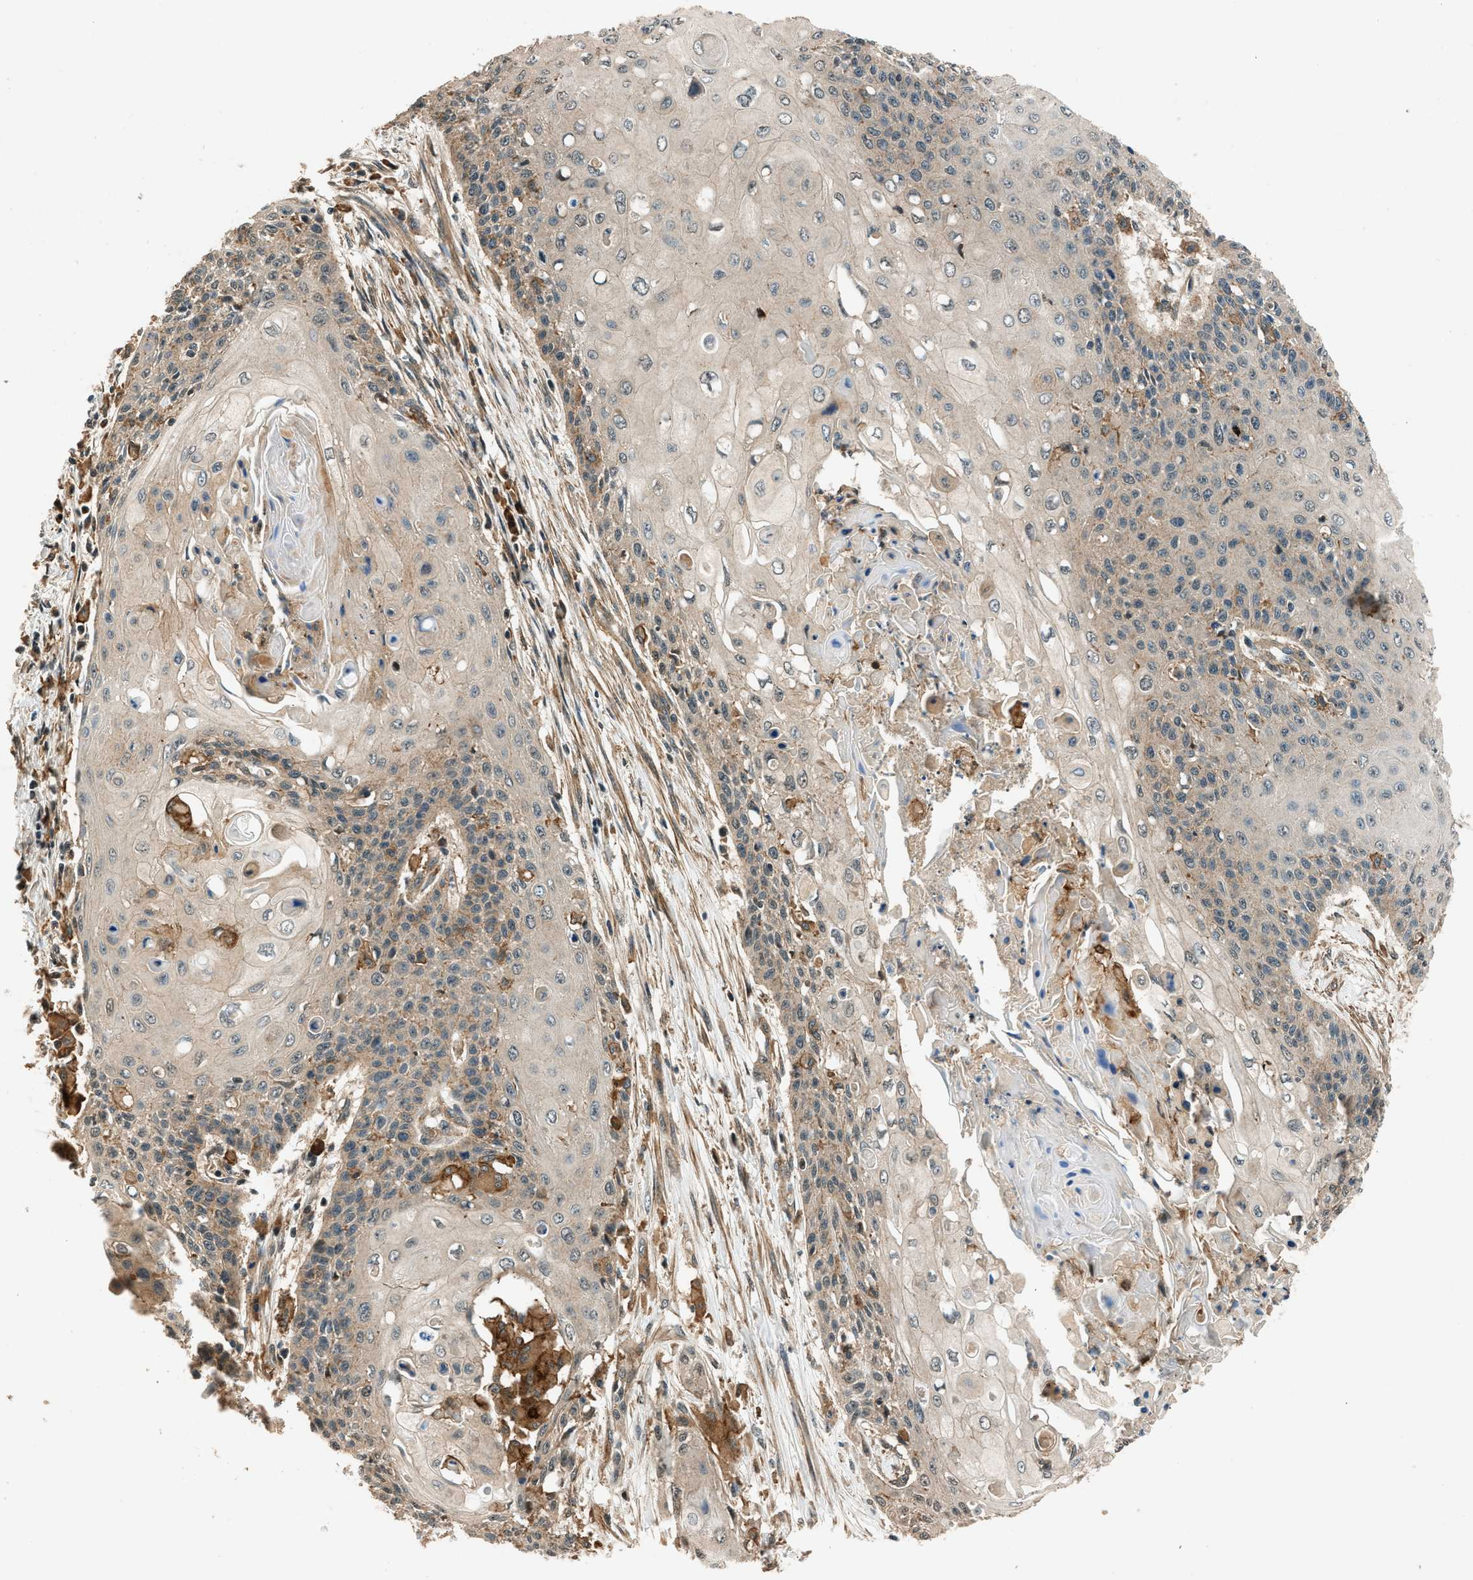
{"staining": {"intensity": "weak", "quantity": "<25%", "location": "cytoplasmic/membranous"}, "tissue": "cervical cancer", "cell_type": "Tumor cells", "image_type": "cancer", "snomed": [{"axis": "morphology", "description": "Squamous cell carcinoma, NOS"}, {"axis": "topography", "description": "Cervix"}], "caption": "The histopathology image reveals no significant positivity in tumor cells of squamous cell carcinoma (cervical).", "gene": "ARHGEF11", "patient": {"sex": "female", "age": 39}}